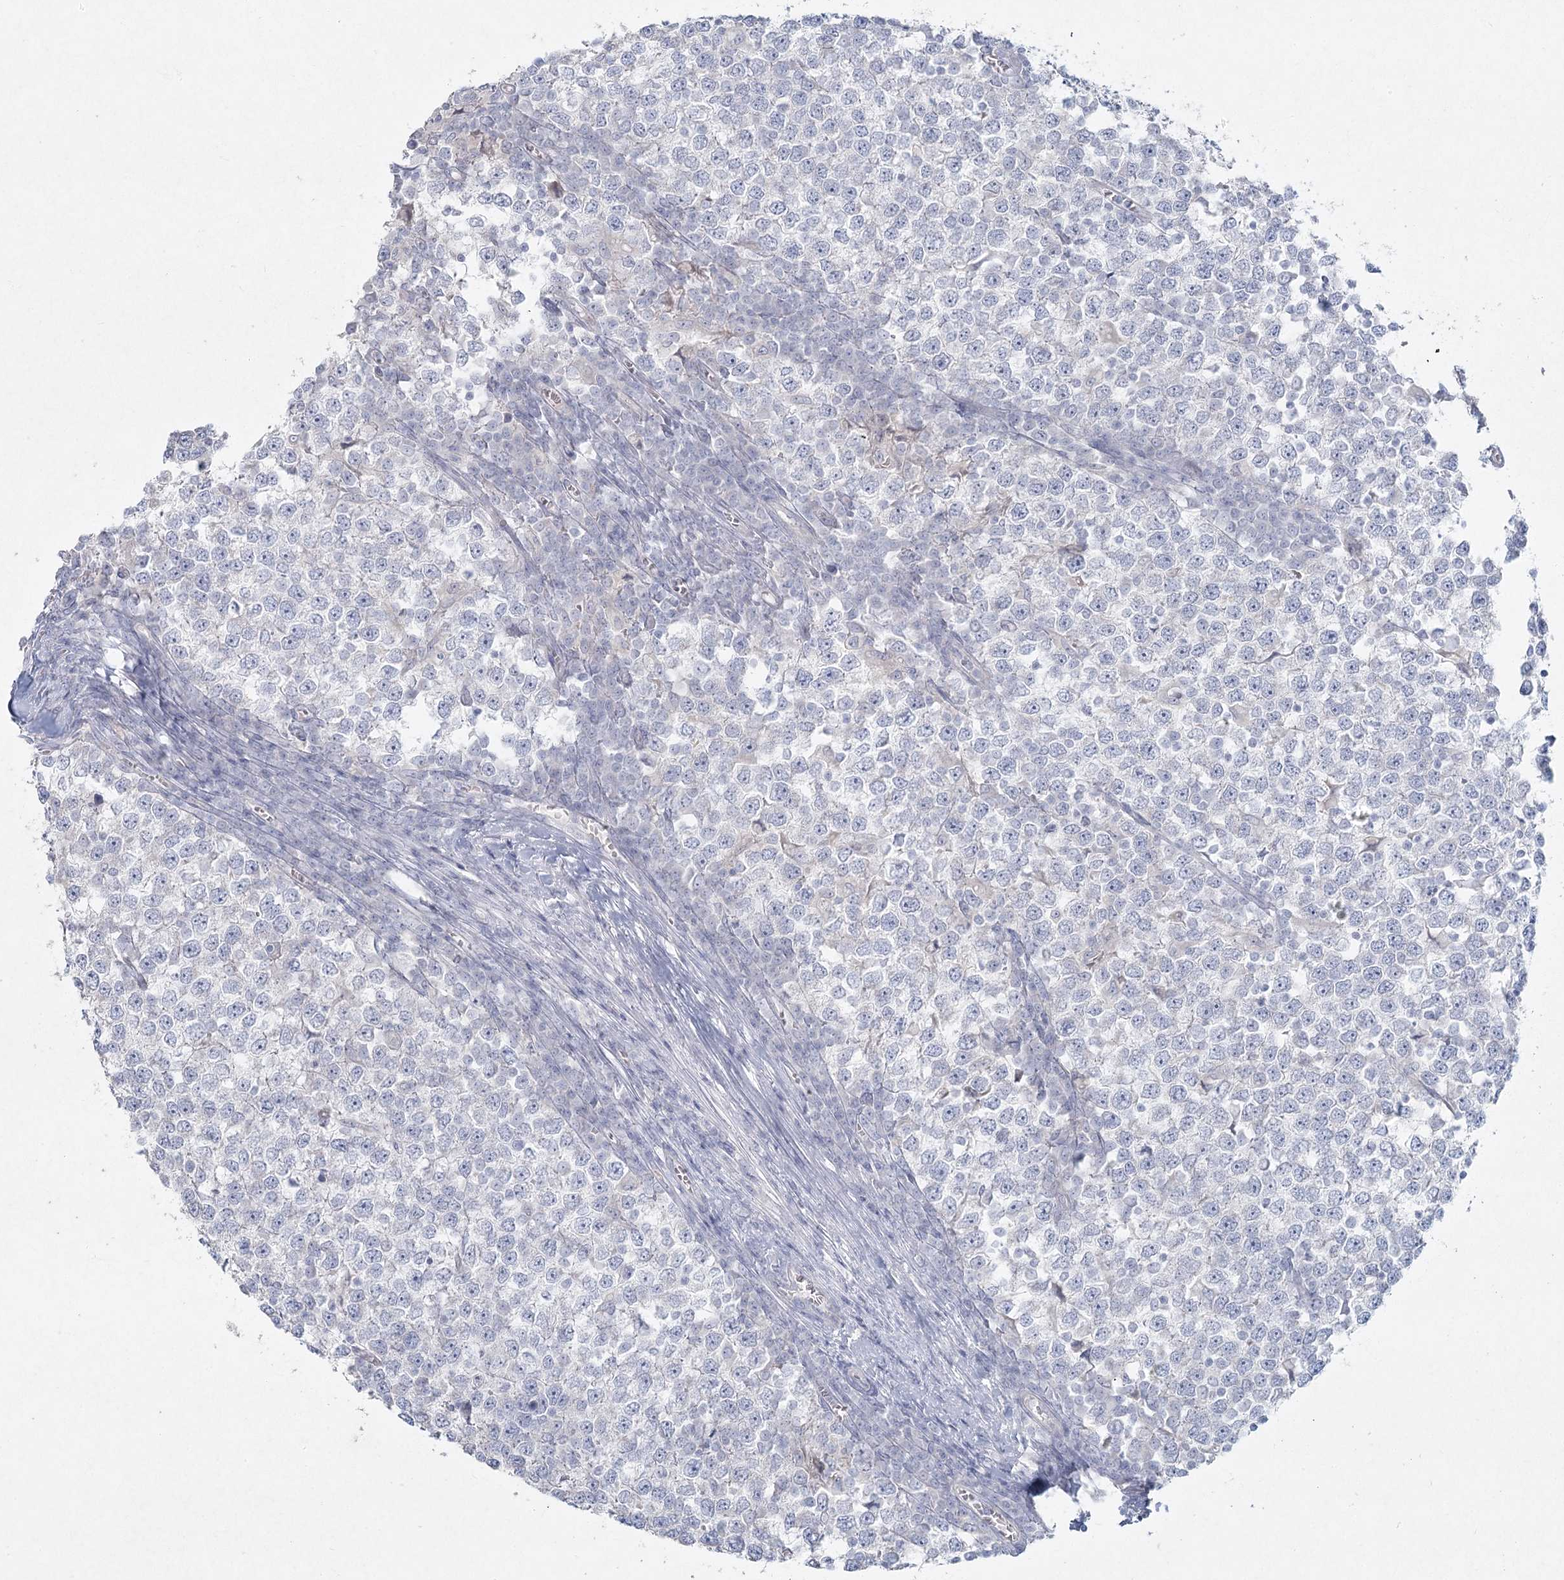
{"staining": {"intensity": "negative", "quantity": "none", "location": "none"}, "tissue": "testis cancer", "cell_type": "Tumor cells", "image_type": "cancer", "snomed": [{"axis": "morphology", "description": "Seminoma, NOS"}, {"axis": "topography", "description": "Testis"}], "caption": "IHC of human seminoma (testis) displays no expression in tumor cells. (Brightfield microscopy of DAB immunohistochemistry (IHC) at high magnification).", "gene": "LRP2BP", "patient": {"sex": "male", "age": 65}}